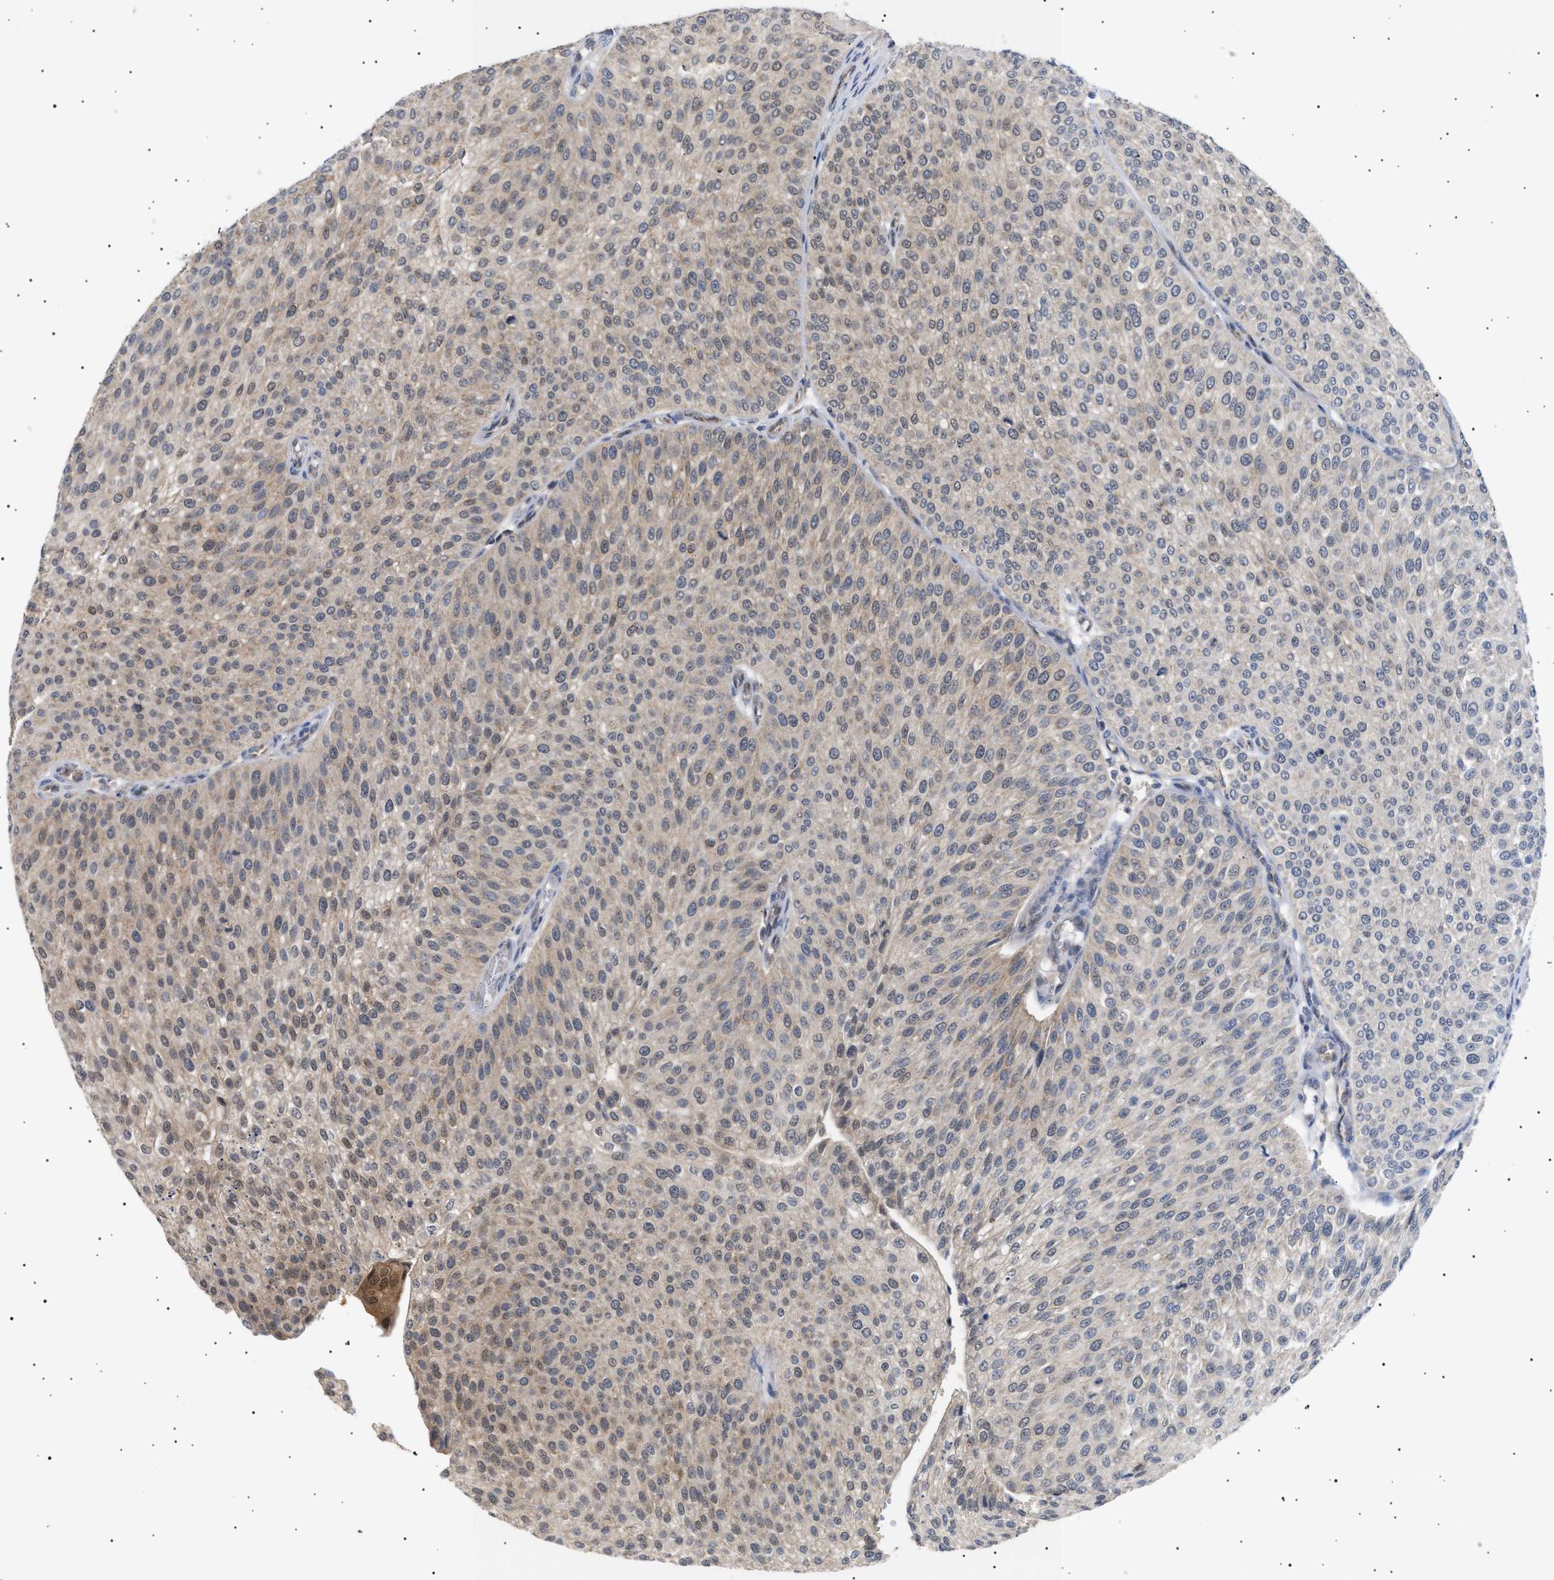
{"staining": {"intensity": "weak", "quantity": ">75%", "location": "cytoplasmic/membranous"}, "tissue": "urothelial cancer", "cell_type": "Tumor cells", "image_type": "cancer", "snomed": [{"axis": "morphology", "description": "Urothelial carcinoma, Low grade"}, {"axis": "topography", "description": "Smooth muscle"}, {"axis": "topography", "description": "Urinary bladder"}], "caption": "Urothelial carcinoma (low-grade) stained with immunohistochemistry reveals weak cytoplasmic/membranous positivity in about >75% of tumor cells.", "gene": "SIRT5", "patient": {"sex": "male", "age": 60}}